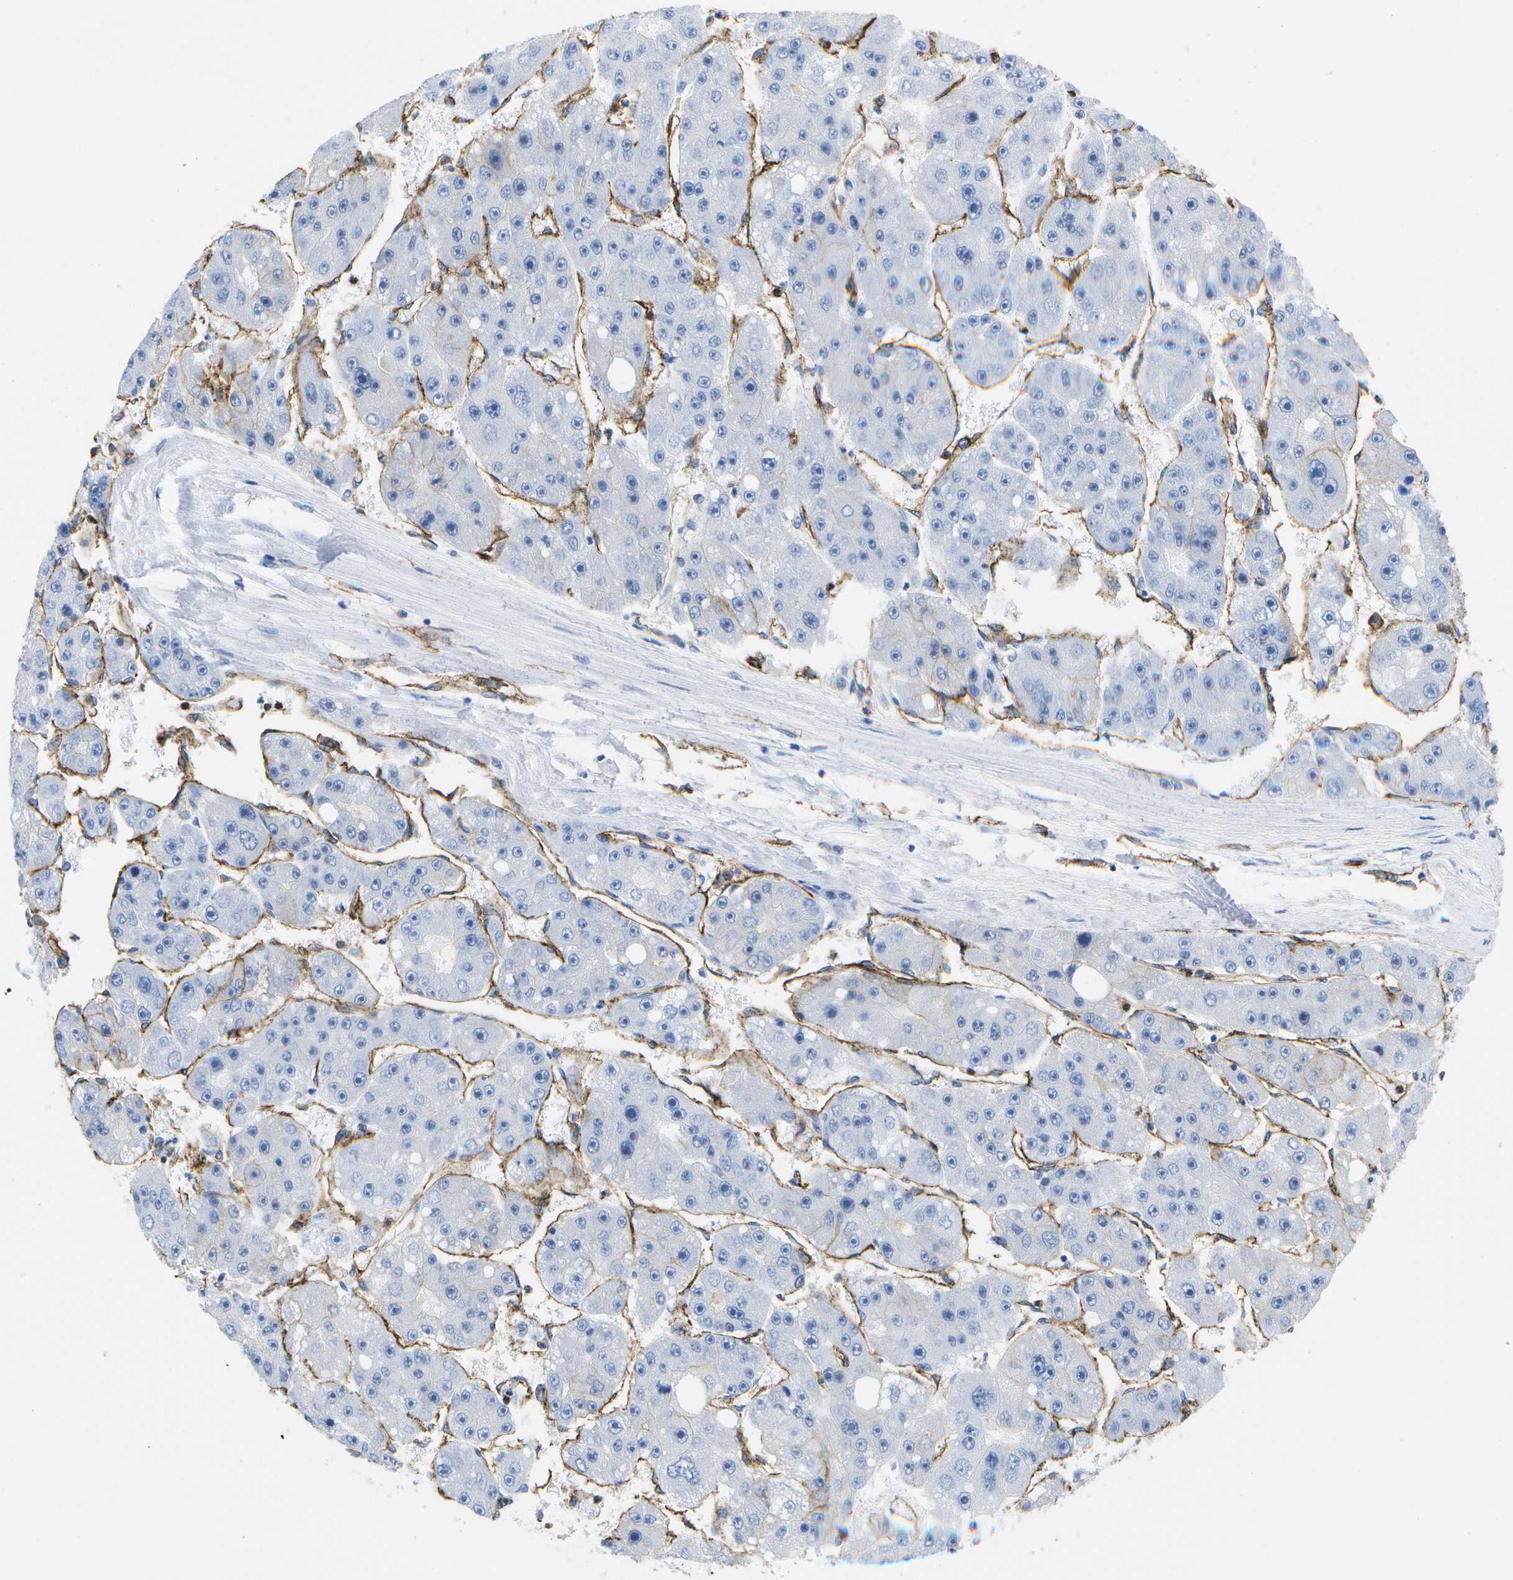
{"staining": {"intensity": "negative", "quantity": "none", "location": "none"}, "tissue": "liver cancer", "cell_type": "Tumor cells", "image_type": "cancer", "snomed": [{"axis": "morphology", "description": "Carcinoma, Hepatocellular, NOS"}, {"axis": "topography", "description": "Liver"}], "caption": "A micrograph of human hepatocellular carcinoma (liver) is negative for staining in tumor cells. (DAB immunohistochemistry (IHC) visualized using brightfield microscopy, high magnification).", "gene": "DYSF", "patient": {"sex": "female", "age": 61}}